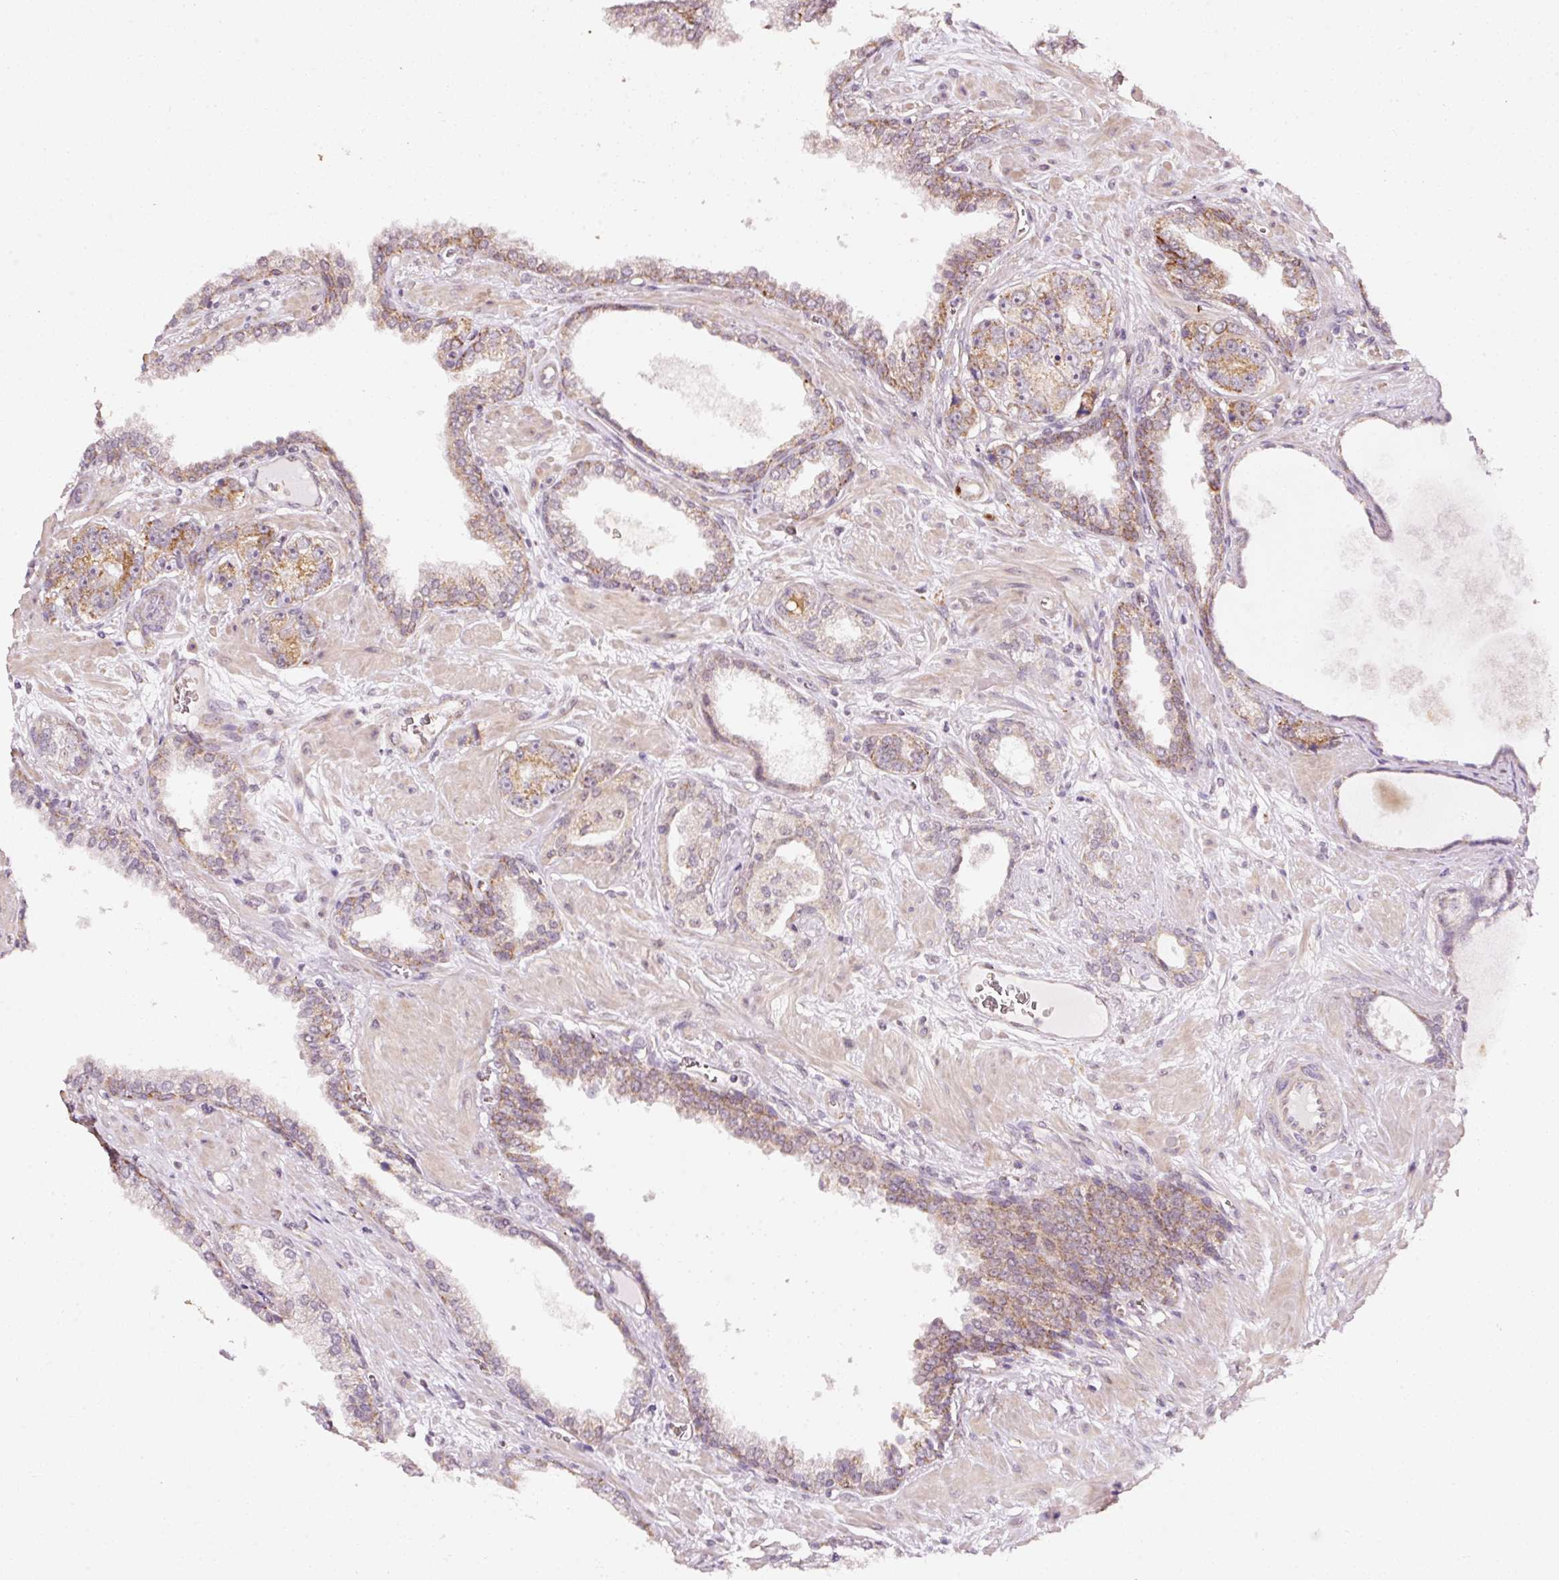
{"staining": {"intensity": "moderate", "quantity": ">75%", "location": "cytoplasmic/membranous"}, "tissue": "prostate cancer", "cell_type": "Tumor cells", "image_type": "cancer", "snomed": [{"axis": "morphology", "description": "Adenocarcinoma, High grade"}, {"axis": "topography", "description": "Prostate"}], "caption": "A photomicrograph of prostate cancer (adenocarcinoma (high-grade)) stained for a protein reveals moderate cytoplasmic/membranous brown staining in tumor cells.", "gene": "ZNF460", "patient": {"sex": "male", "age": 71}}